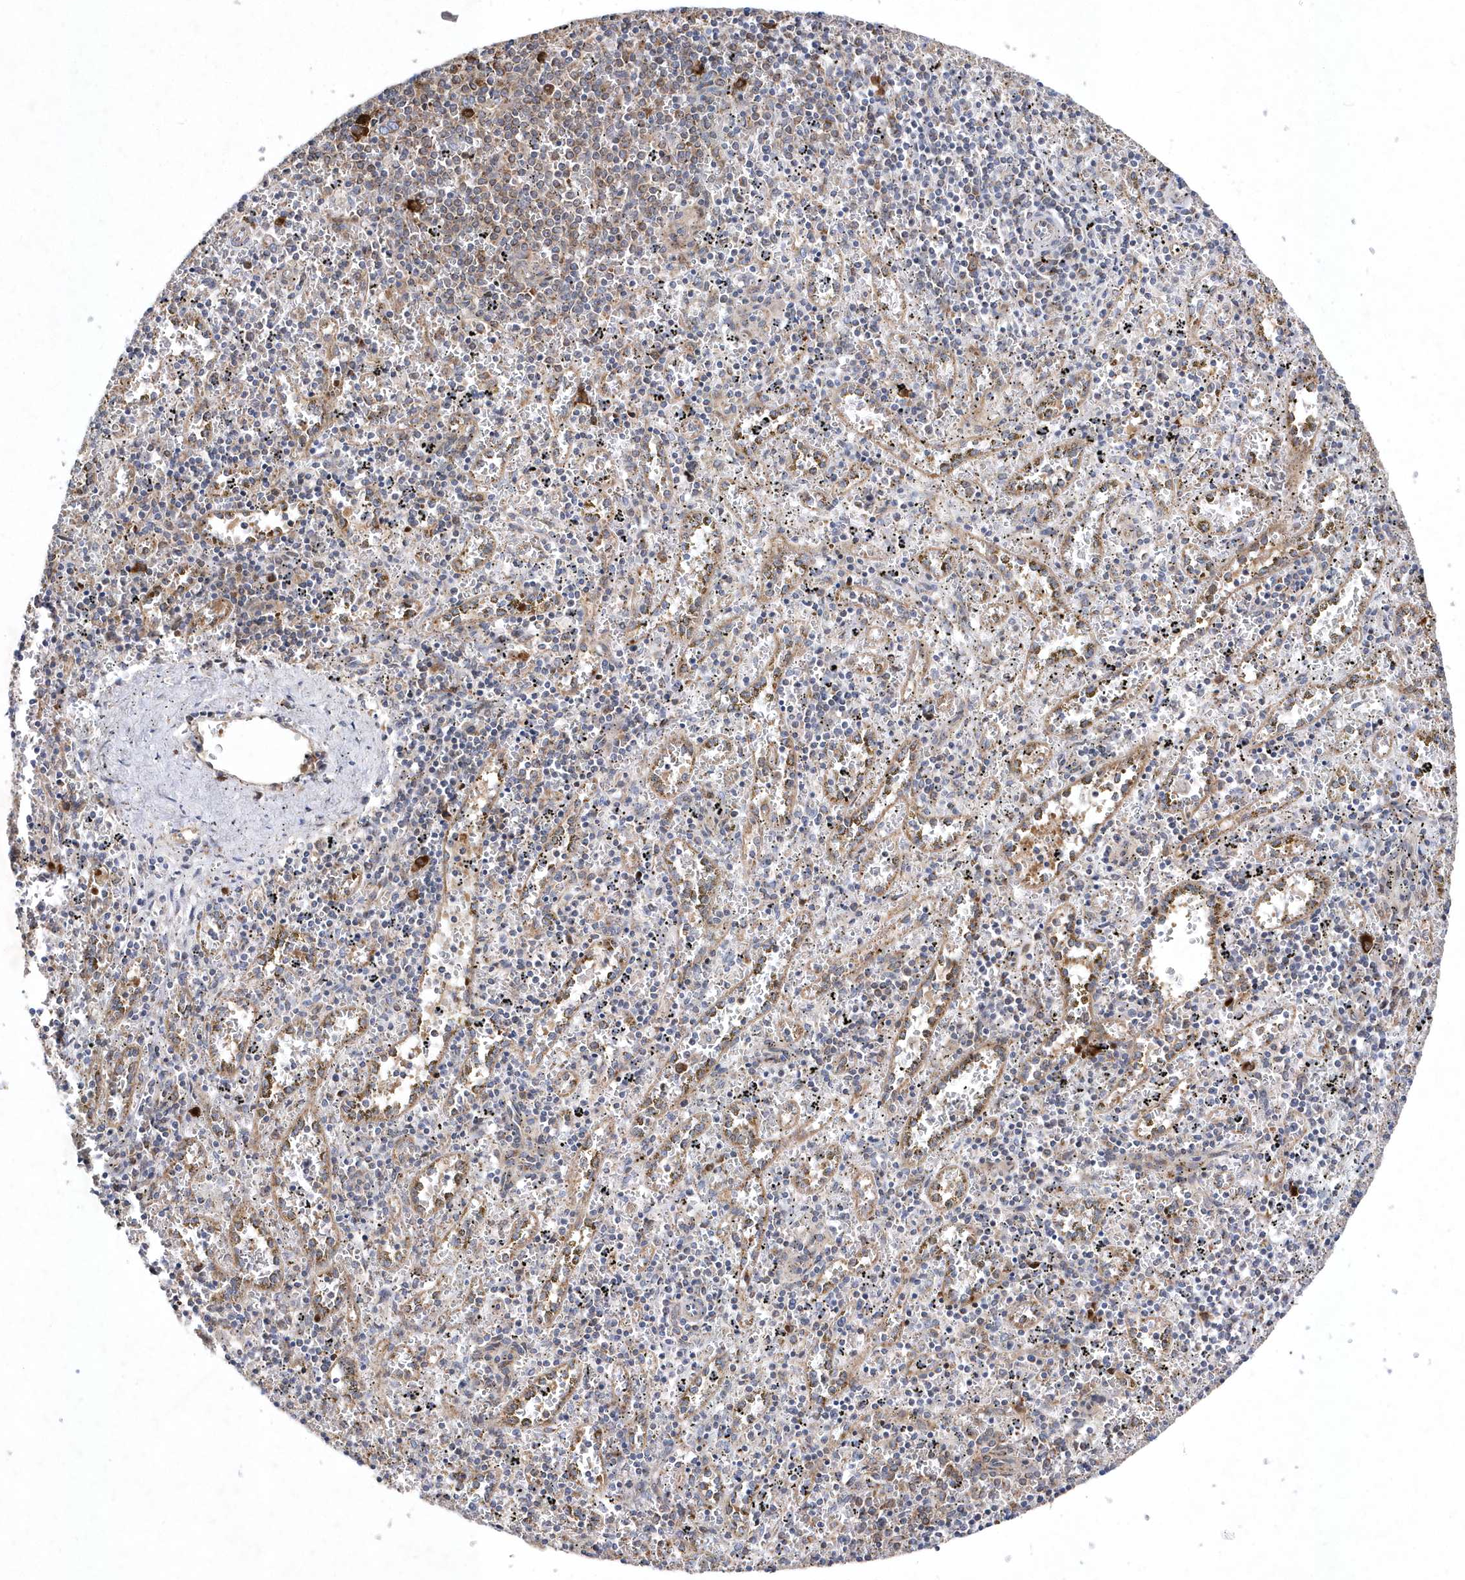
{"staining": {"intensity": "moderate", "quantity": "<25%", "location": "cytoplasmic/membranous"}, "tissue": "spleen", "cell_type": "Cells in red pulp", "image_type": "normal", "snomed": [{"axis": "morphology", "description": "Normal tissue, NOS"}, {"axis": "topography", "description": "Spleen"}], "caption": "Protein positivity by immunohistochemistry reveals moderate cytoplasmic/membranous staining in about <25% of cells in red pulp in unremarkable spleen.", "gene": "JKAMP", "patient": {"sex": "male", "age": 11}}